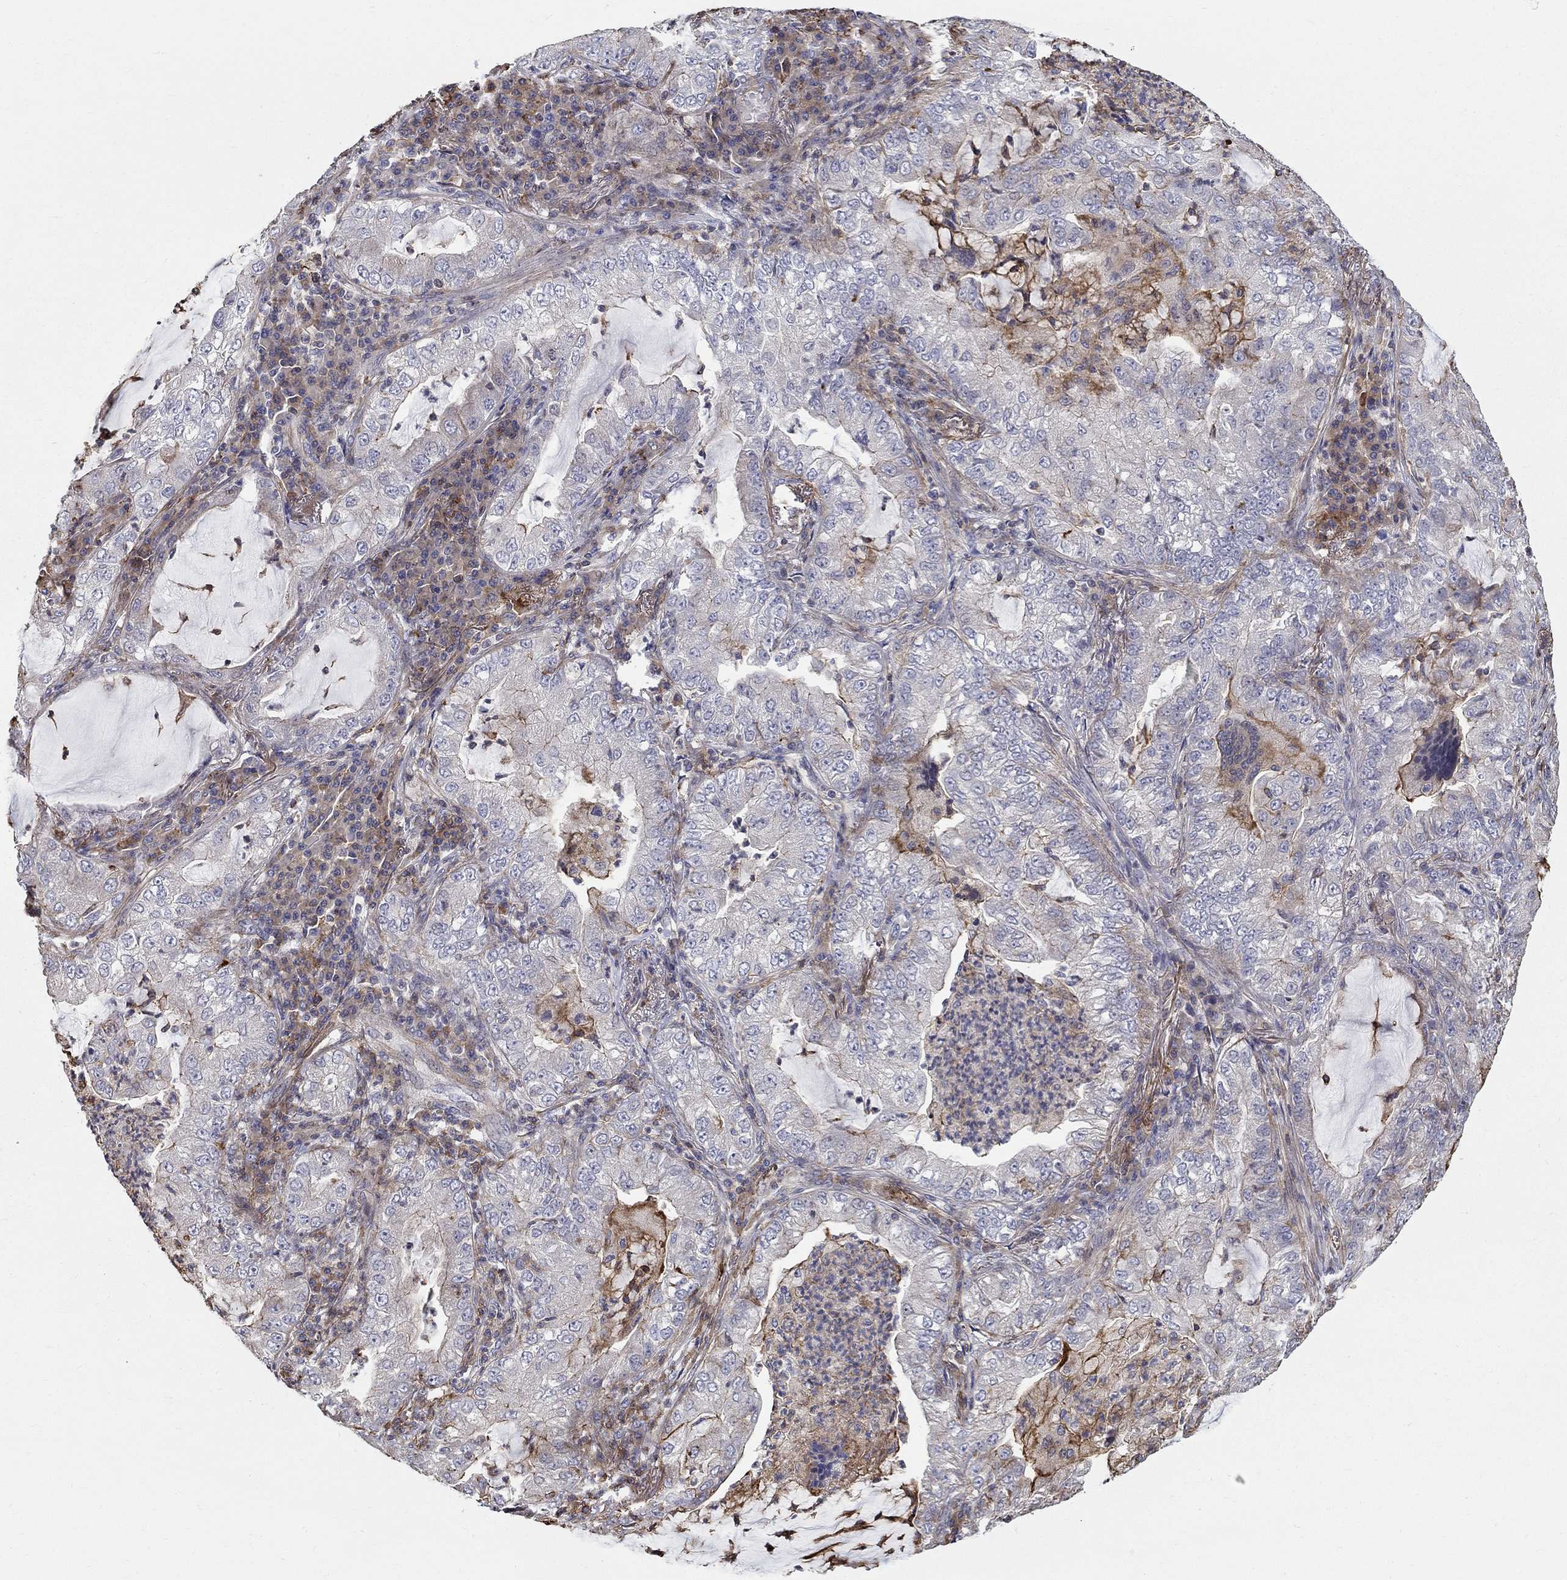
{"staining": {"intensity": "negative", "quantity": "none", "location": "none"}, "tissue": "lung cancer", "cell_type": "Tumor cells", "image_type": "cancer", "snomed": [{"axis": "morphology", "description": "Adenocarcinoma, NOS"}, {"axis": "topography", "description": "Lung"}], "caption": "Tumor cells are negative for protein expression in human lung adenocarcinoma. (IHC, brightfield microscopy, high magnification).", "gene": "NPHP1", "patient": {"sex": "female", "age": 73}}